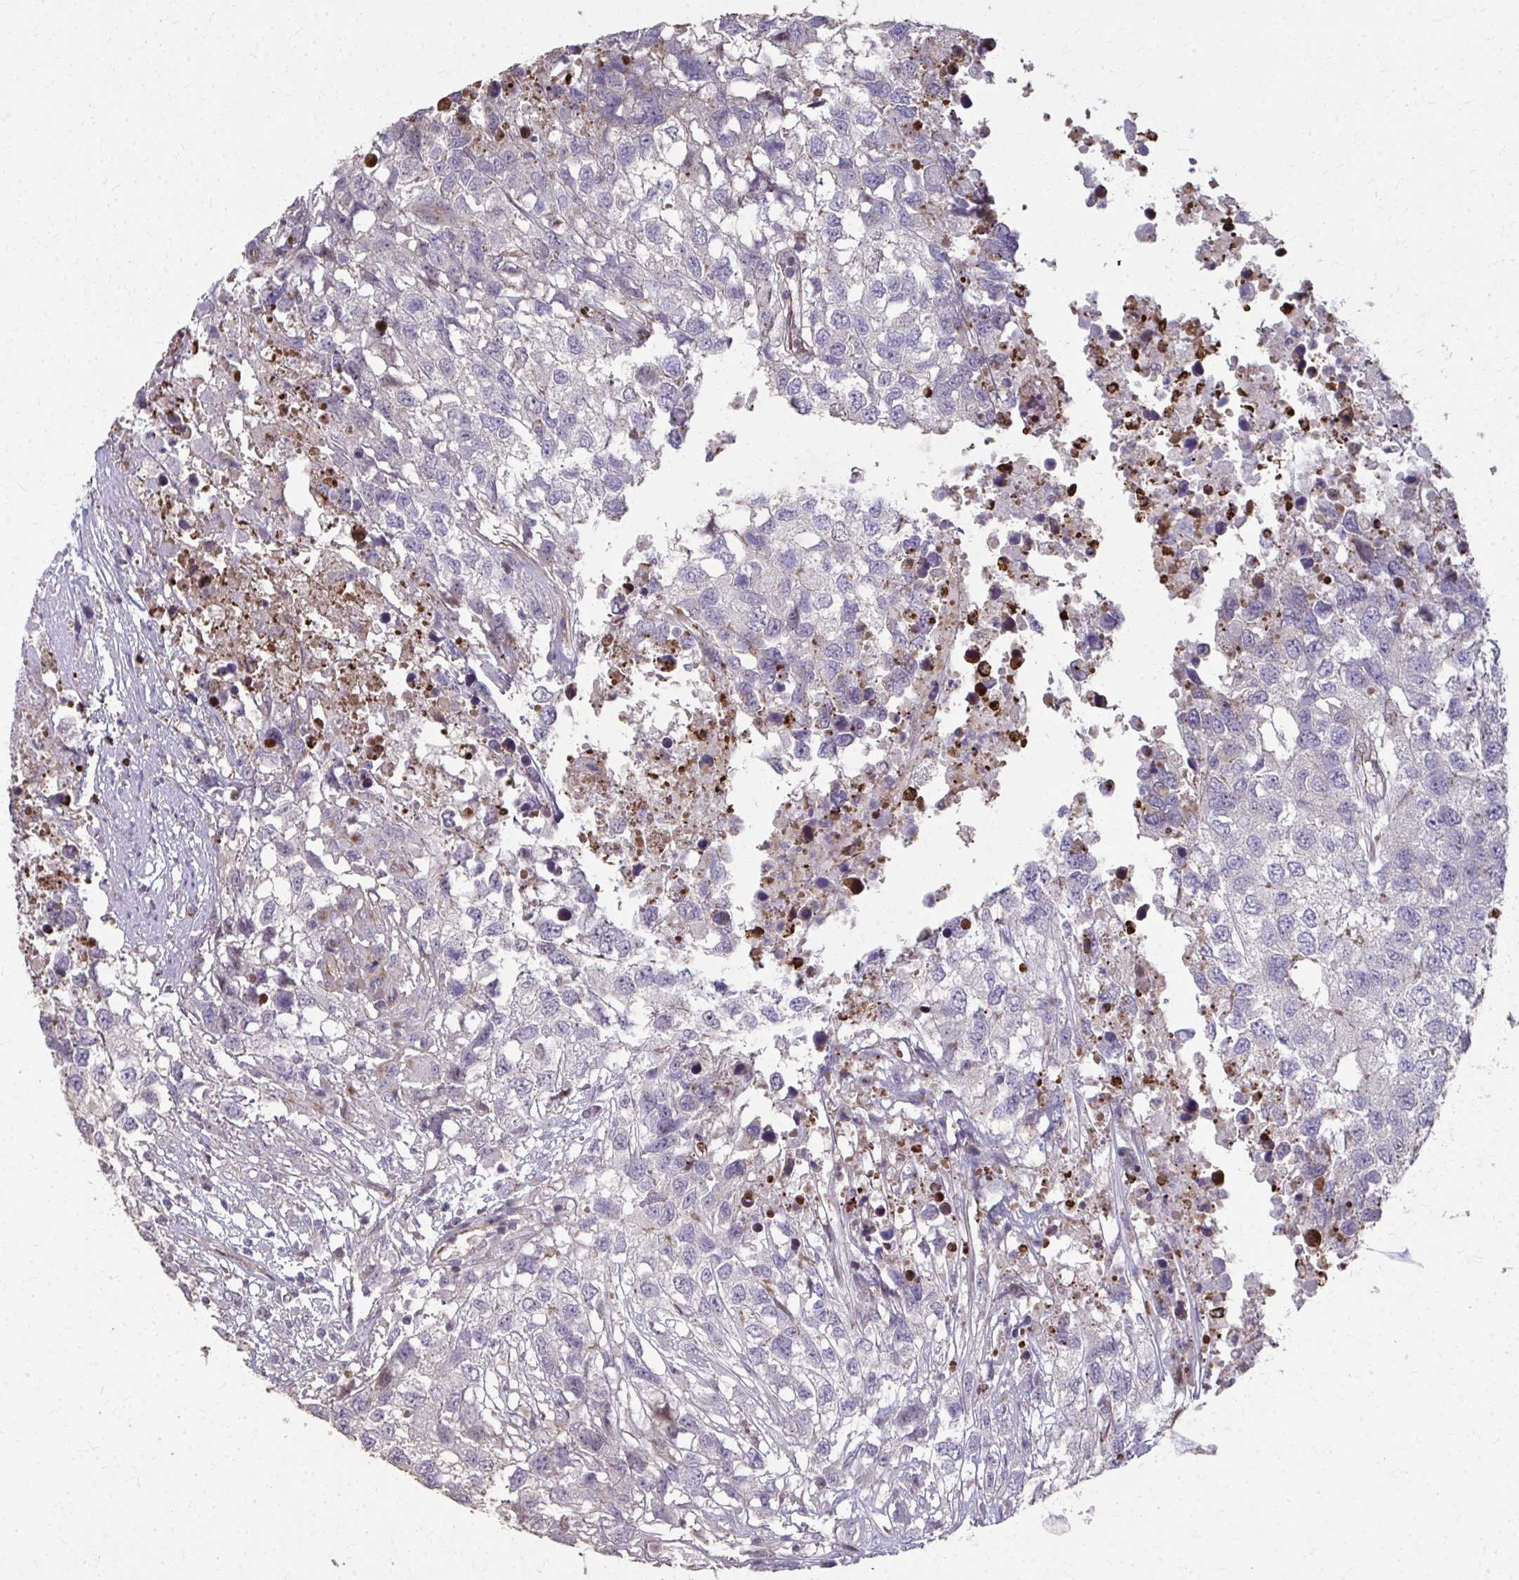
{"staining": {"intensity": "negative", "quantity": "none", "location": "none"}, "tissue": "testis cancer", "cell_type": "Tumor cells", "image_type": "cancer", "snomed": [{"axis": "morphology", "description": "Carcinoma, Embryonal, NOS"}, {"axis": "topography", "description": "Testis"}], "caption": "There is no significant expression in tumor cells of testis cancer (embryonal carcinoma).", "gene": "LRRC4B", "patient": {"sex": "male", "age": 83}}